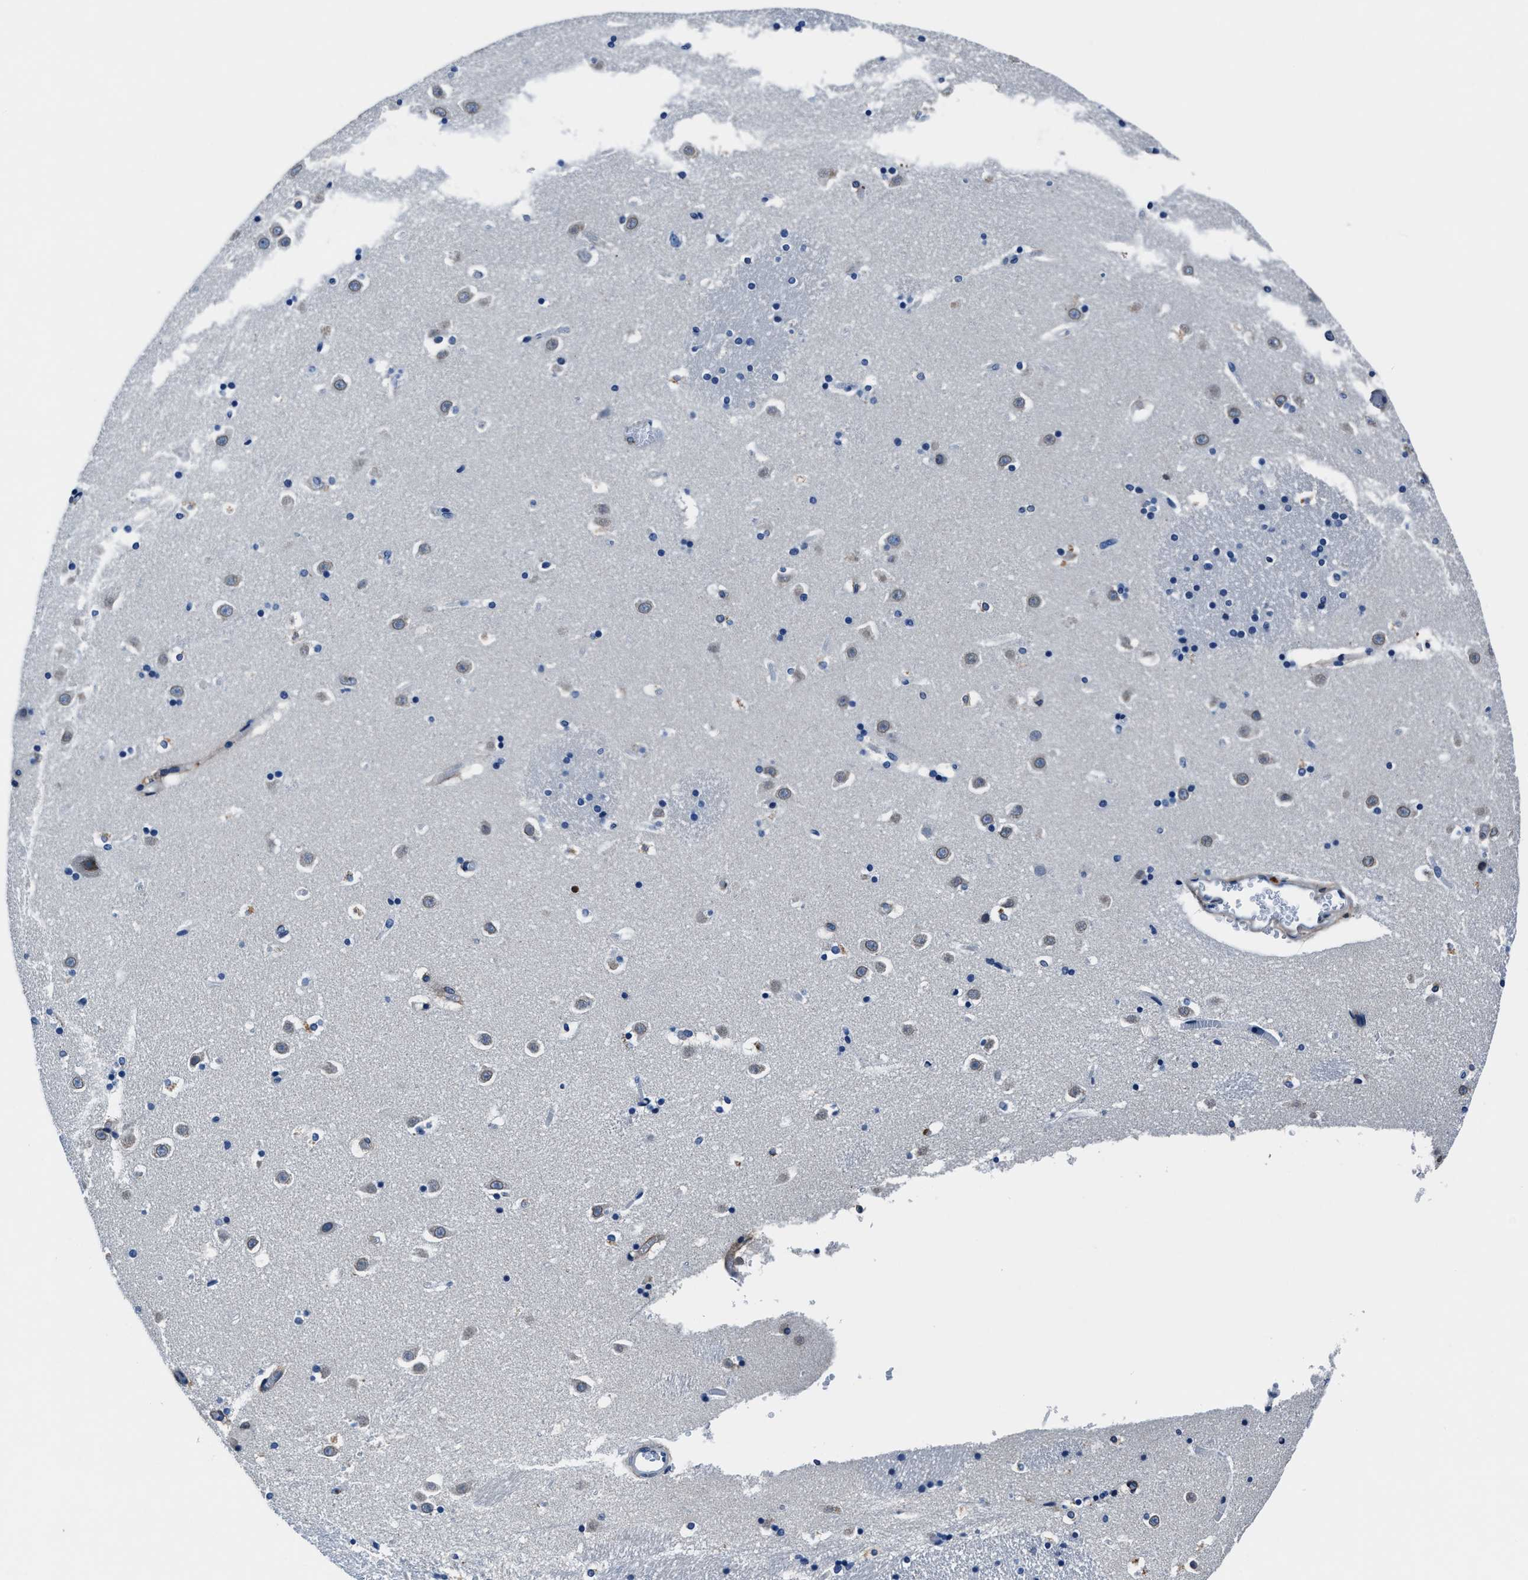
{"staining": {"intensity": "moderate", "quantity": "<25%", "location": "cytoplasmic/membranous"}, "tissue": "caudate", "cell_type": "Glial cells", "image_type": "normal", "snomed": [{"axis": "morphology", "description": "Normal tissue, NOS"}, {"axis": "topography", "description": "Lateral ventricle wall"}], "caption": "Immunohistochemical staining of unremarkable human caudate exhibits <25% levels of moderate cytoplasmic/membranous protein expression in about <25% of glial cells. (DAB IHC, brown staining for protein, blue staining for nuclei).", "gene": "FGL2", "patient": {"sex": "male", "age": 45}}